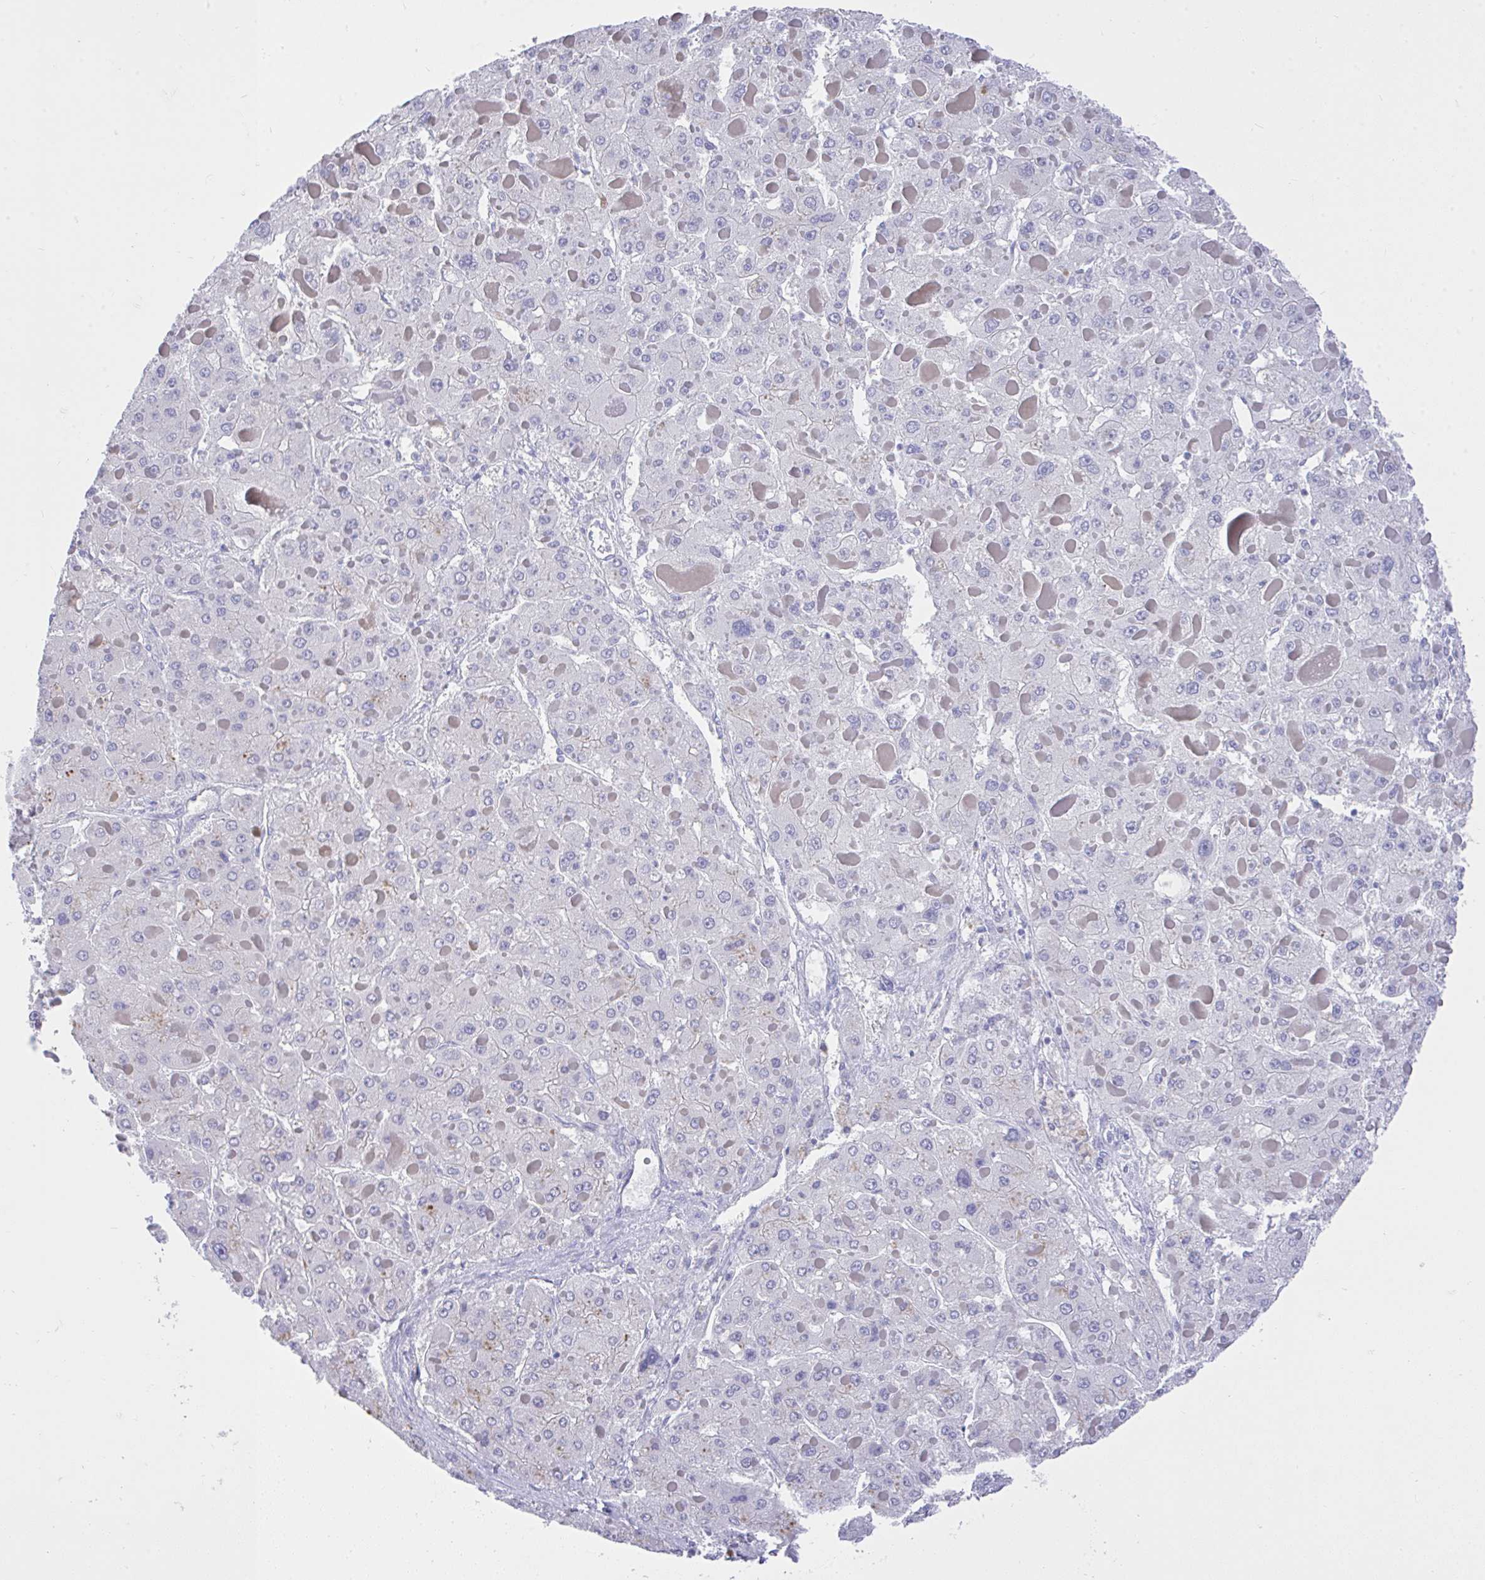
{"staining": {"intensity": "negative", "quantity": "none", "location": "none"}, "tissue": "liver cancer", "cell_type": "Tumor cells", "image_type": "cancer", "snomed": [{"axis": "morphology", "description": "Carcinoma, Hepatocellular, NOS"}, {"axis": "topography", "description": "Liver"}], "caption": "The histopathology image shows no staining of tumor cells in hepatocellular carcinoma (liver).", "gene": "MS4A12", "patient": {"sex": "female", "age": 73}}